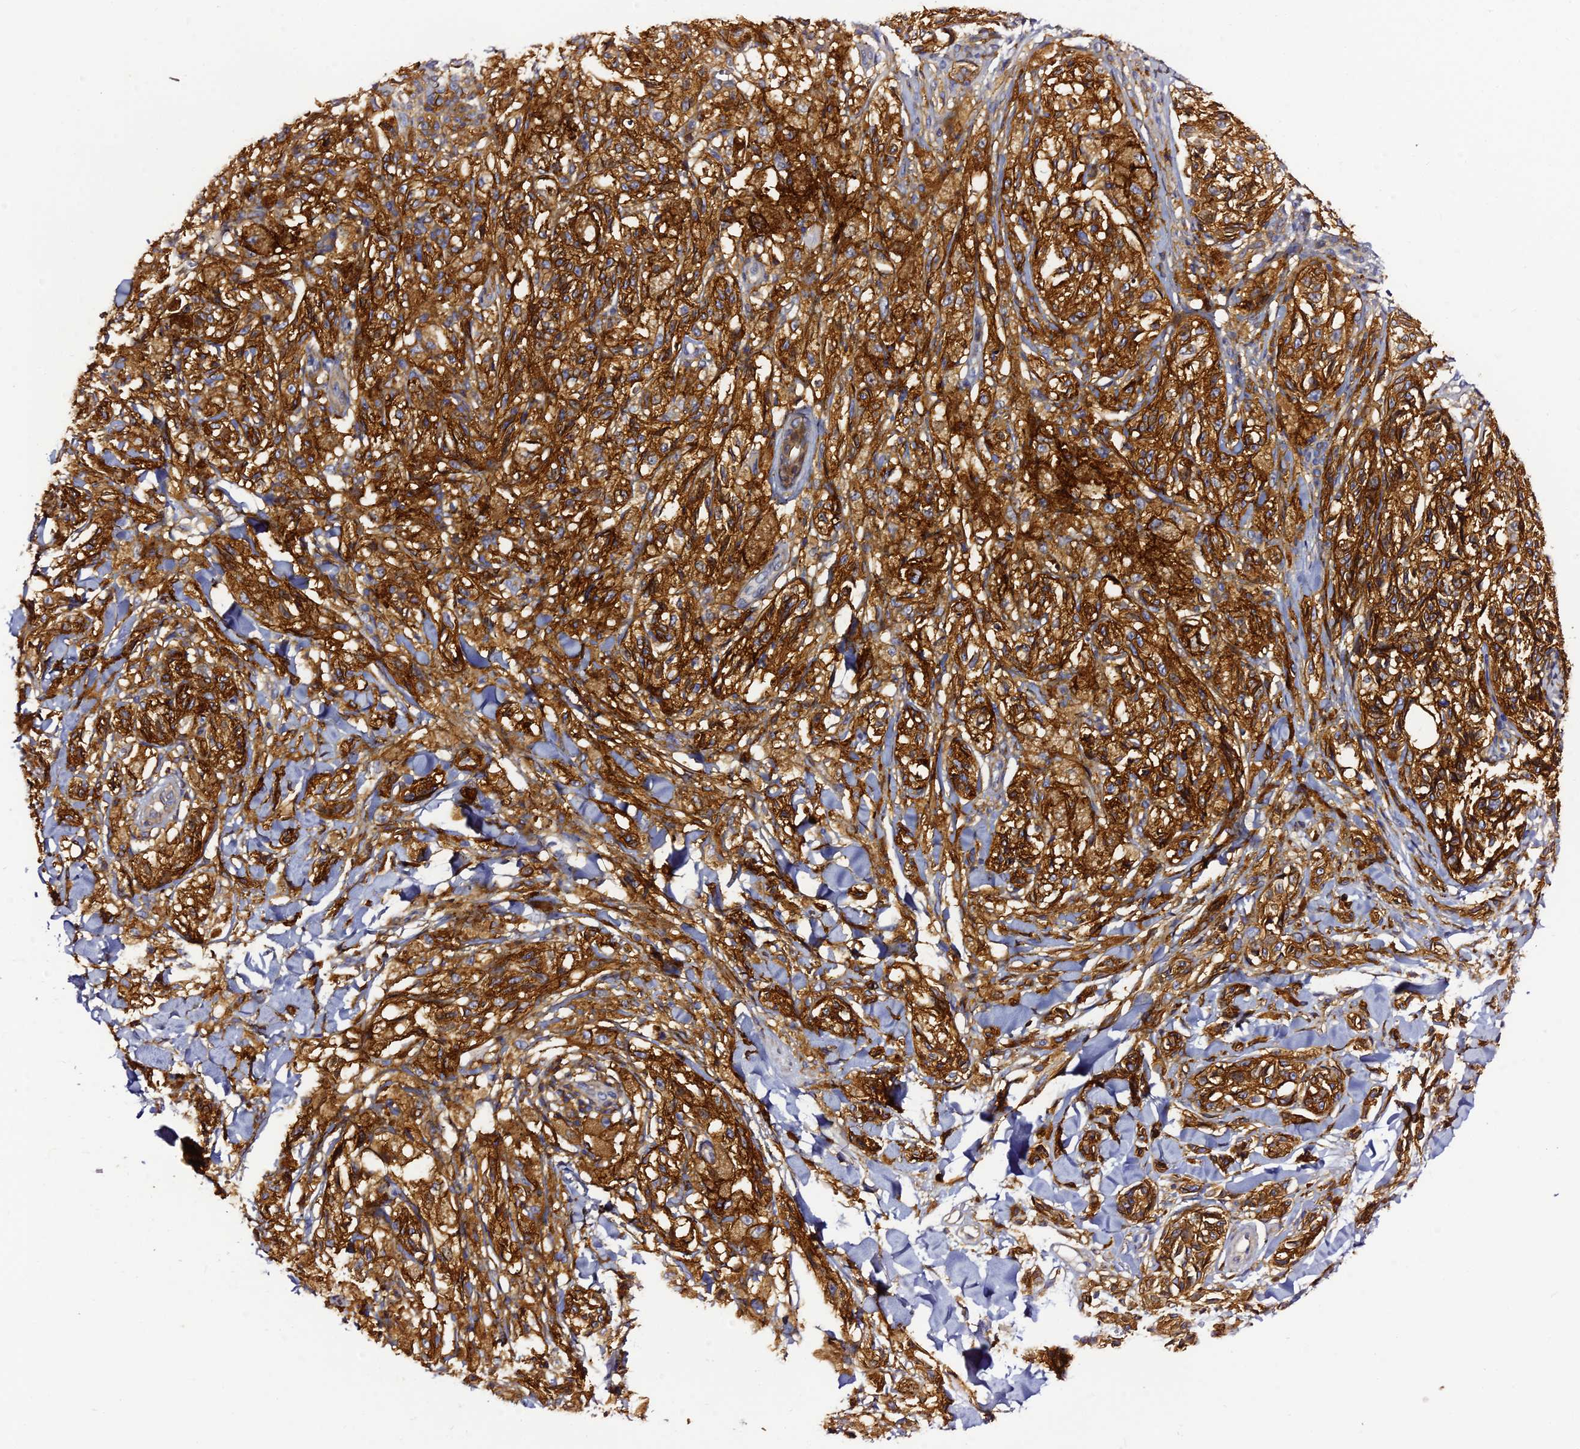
{"staining": {"intensity": "strong", "quantity": ">75%", "location": "cytoplasmic/membranous"}, "tissue": "melanoma", "cell_type": "Tumor cells", "image_type": "cancer", "snomed": [{"axis": "morphology", "description": "Malignant melanoma, NOS"}, {"axis": "topography", "description": "Skin of upper extremity"}], "caption": "Malignant melanoma stained with a brown dye exhibits strong cytoplasmic/membranous positive positivity in approximately >75% of tumor cells.", "gene": "TRPV2", "patient": {"sex": "male", "age": 40}}